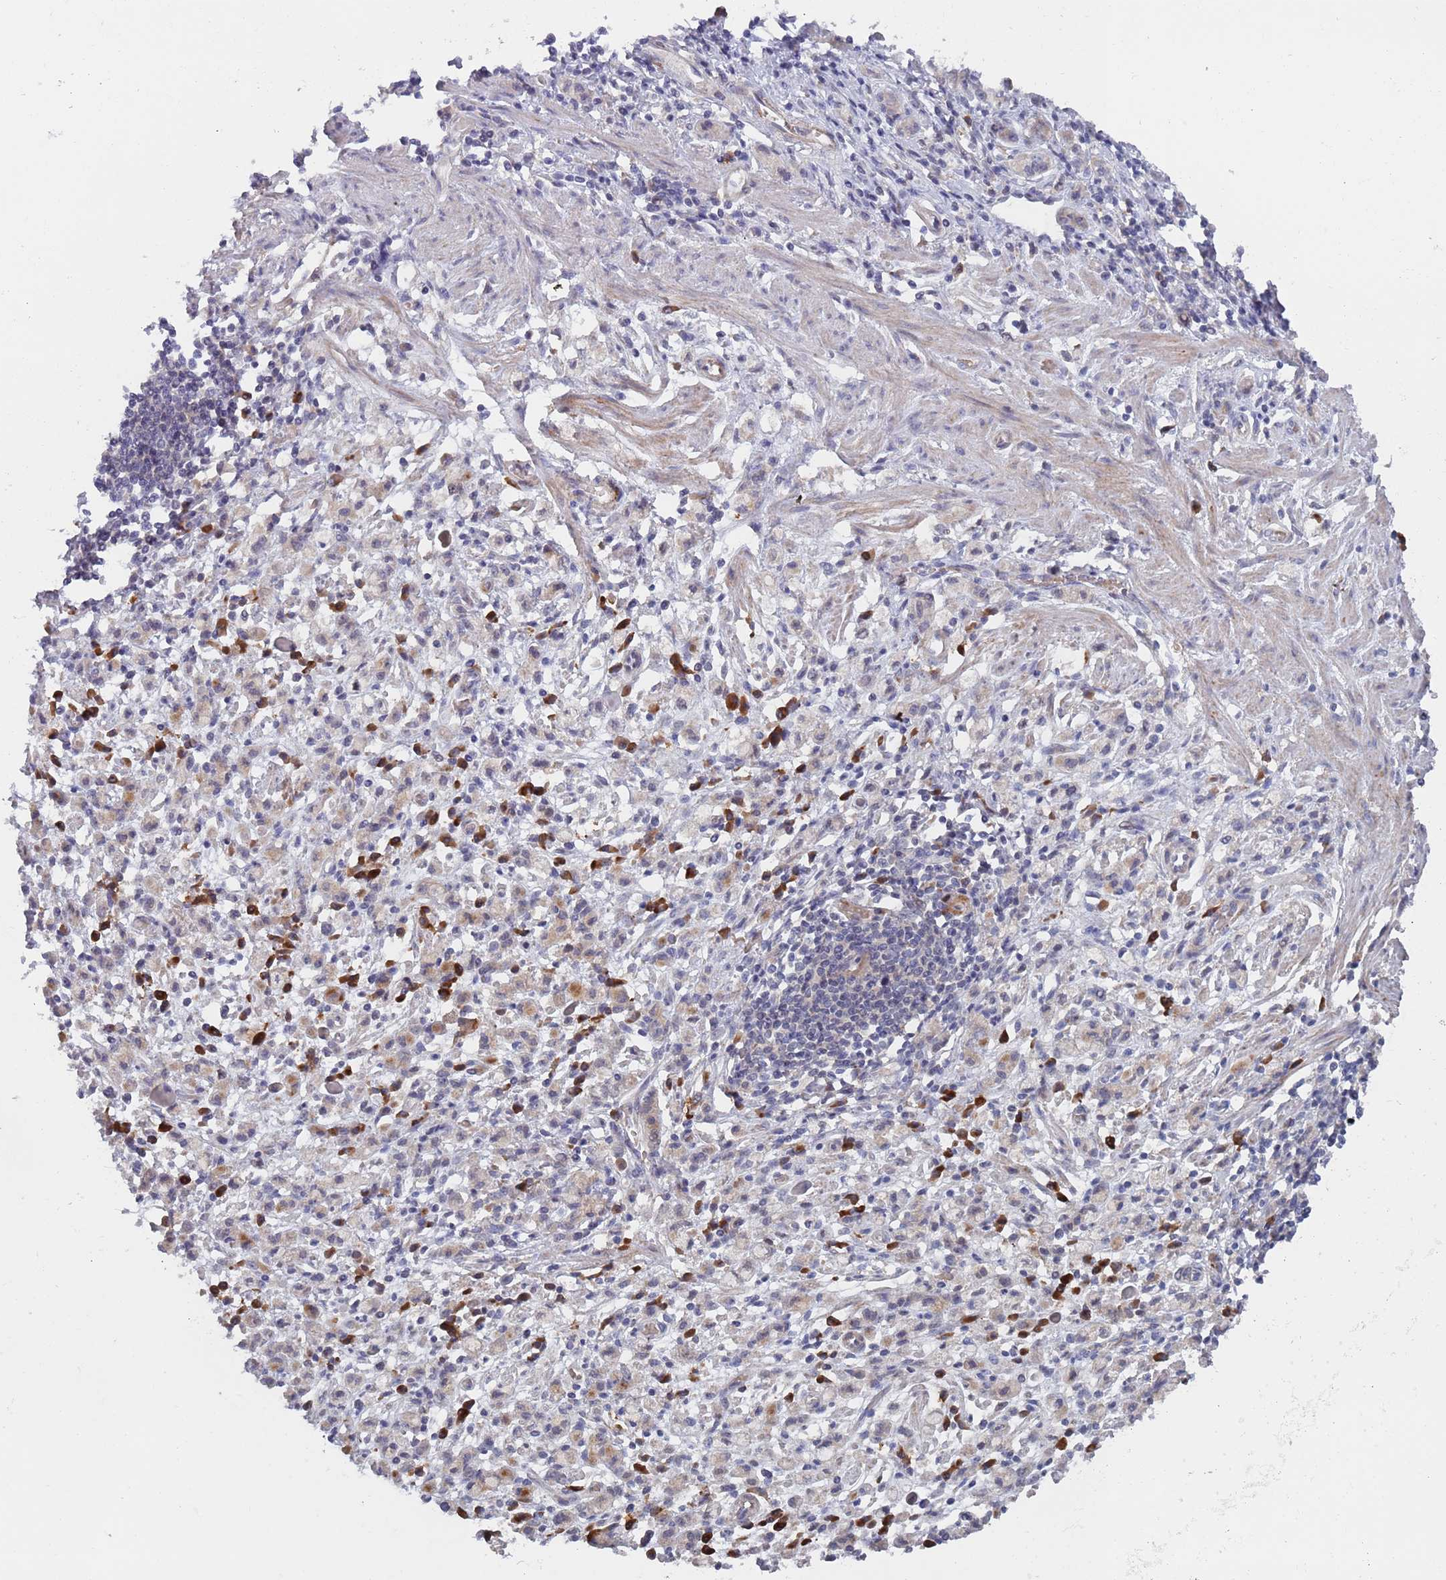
{"staining": {"intensity": "negative", "quantity": "none", "location": "none"}, "tissue": "stomach cancer", "cell_type": "Tumor cells", "image_type": "cancer", "snomed": [{"axis": "morphology", "description": "Adenocarcinoma, NOS"}, {"axis": "topography", "description": "Stomach"}], "caption": "DAB (3,3'-diaminobenzidine) immunohistochemical staining of human stomach cancer demonstrates no significant staining in tumor cells.", "gene": "ZNF140", "patient": {"sex": "male", "age": 77}}